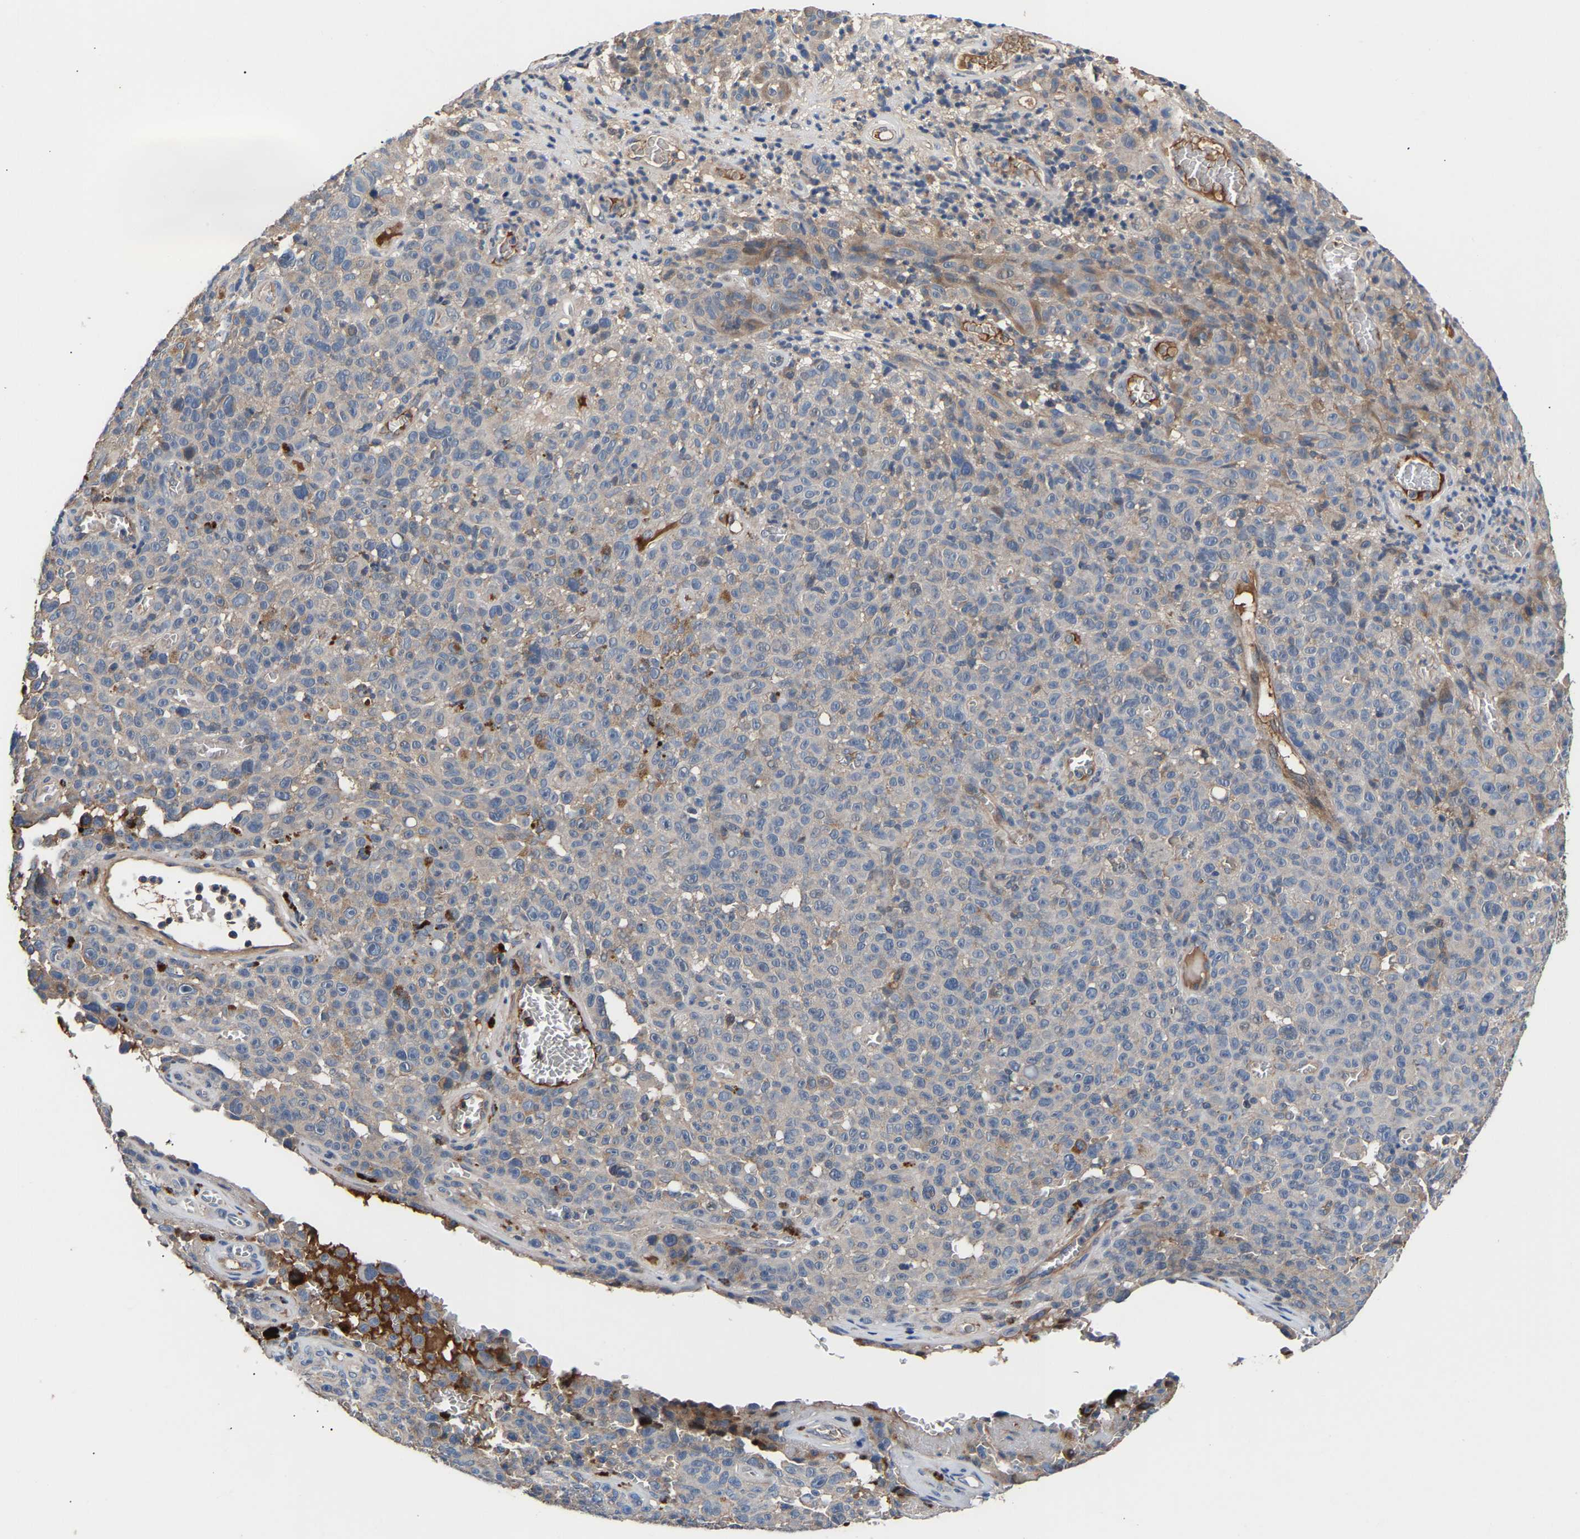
{"staining": {"intensity": "negative", "quantity": "none", "location": "none"}, "tissue": "melanoma", "cell_type": "Tumor cells", "image_type": "cancer", "snomed": [{"axis": "morphology", "description": "Malignant melanoma, NOS"}, {"axis": "topography", "description": "Skin"}], "caption": "Malignant melanoma was stained to show a protein in brown. There is no significant positivity in tumor cells.", "gene": "KASH5", "patient": {"sex": "female", "age": 82}}